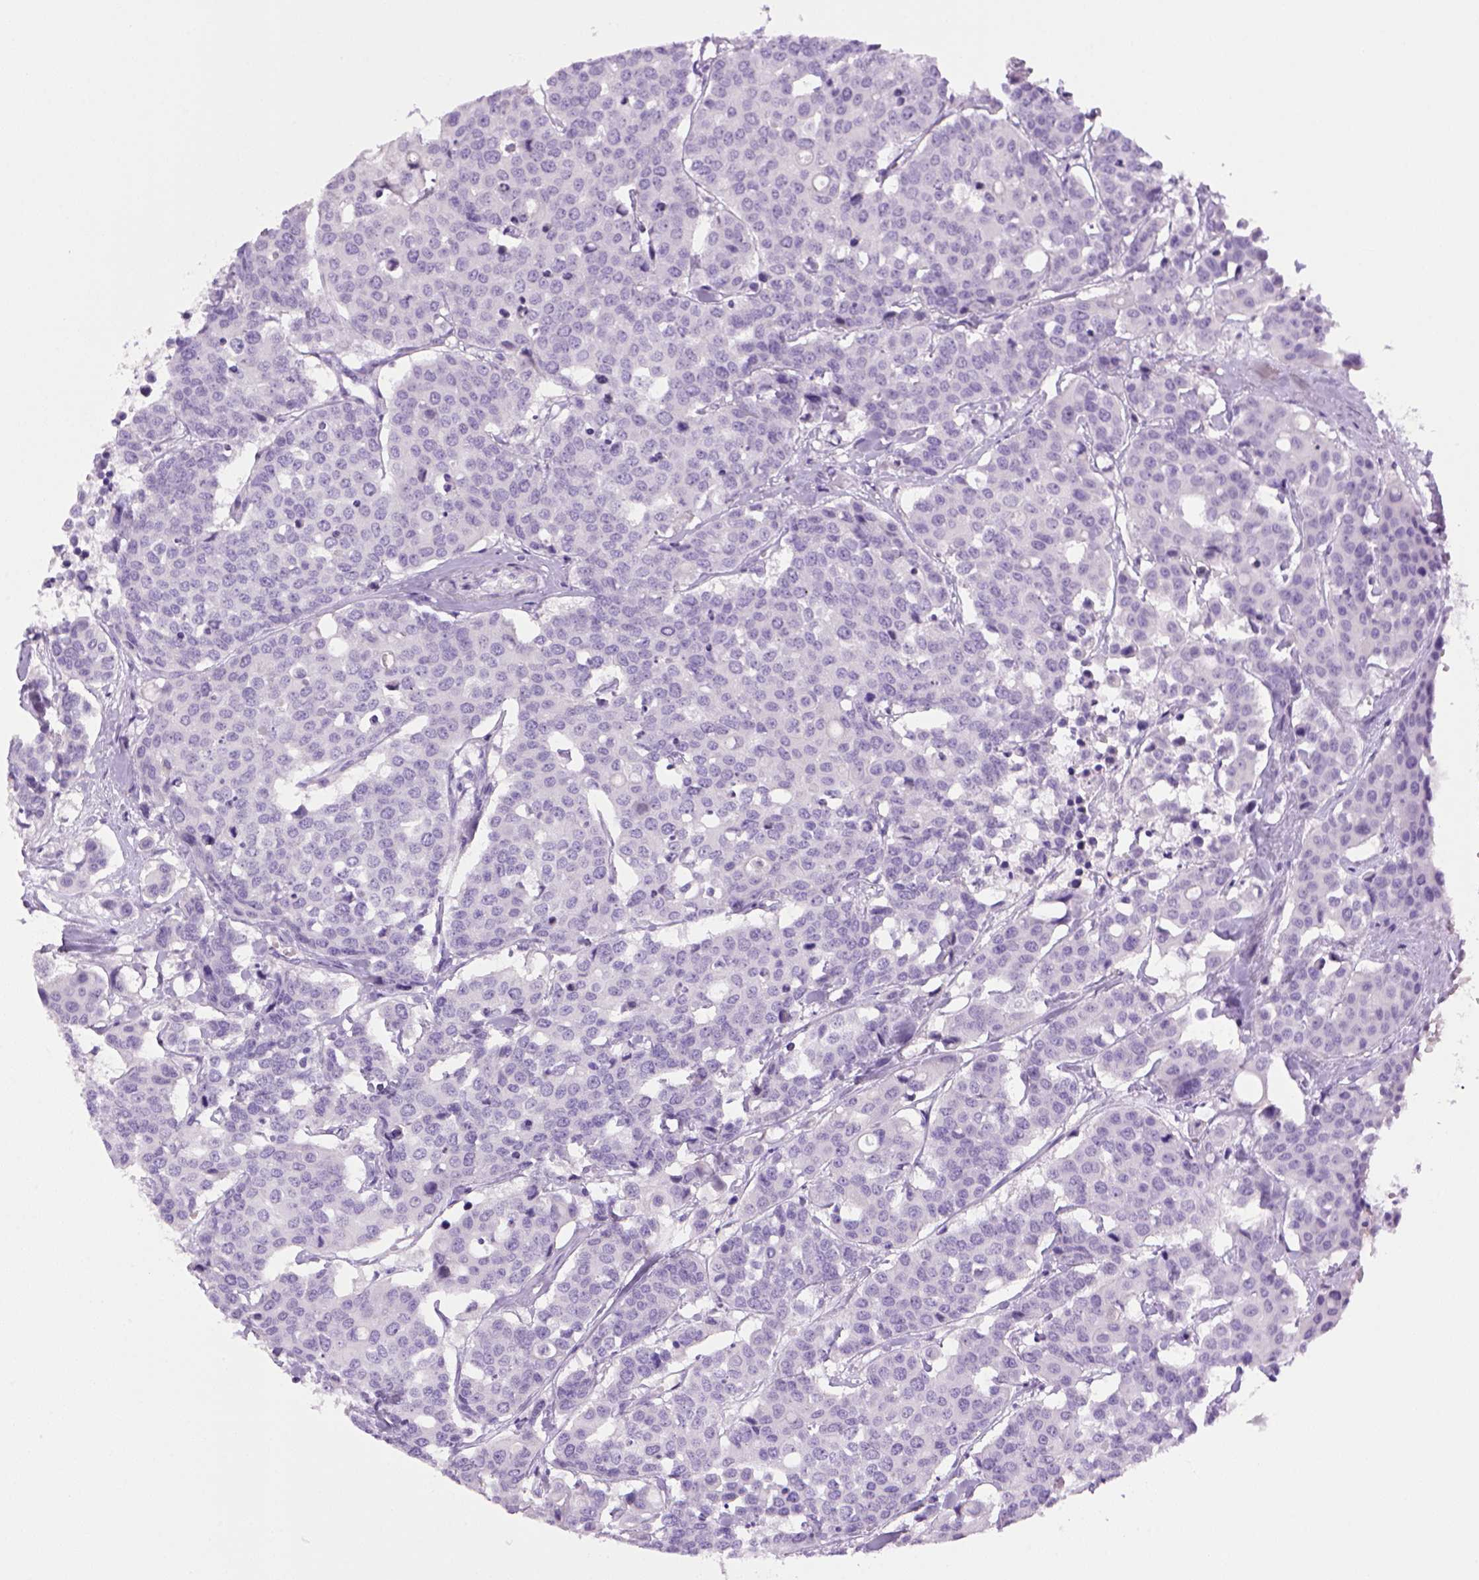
{"staining": {"intensity": "negative", "quantity": "none", "location": "none"}, "tissue": "carcinoid", "cell_type": "Tumor cells", "image_type": "cancer", "snomed": [{"axis": "morphology", "description": "Carcinoid, malignant, NOS"}, {"axis": "topography", "description": "Colon"}], "caption": "Malignant carcinoid was stained to show a protein in brown. There is no significant positivity in tumor cells. (DAB immunohistochemistry with hematoxylin counter stain).", "gene": "SGCG", "patient": {"sex": "male", "age": 81}}